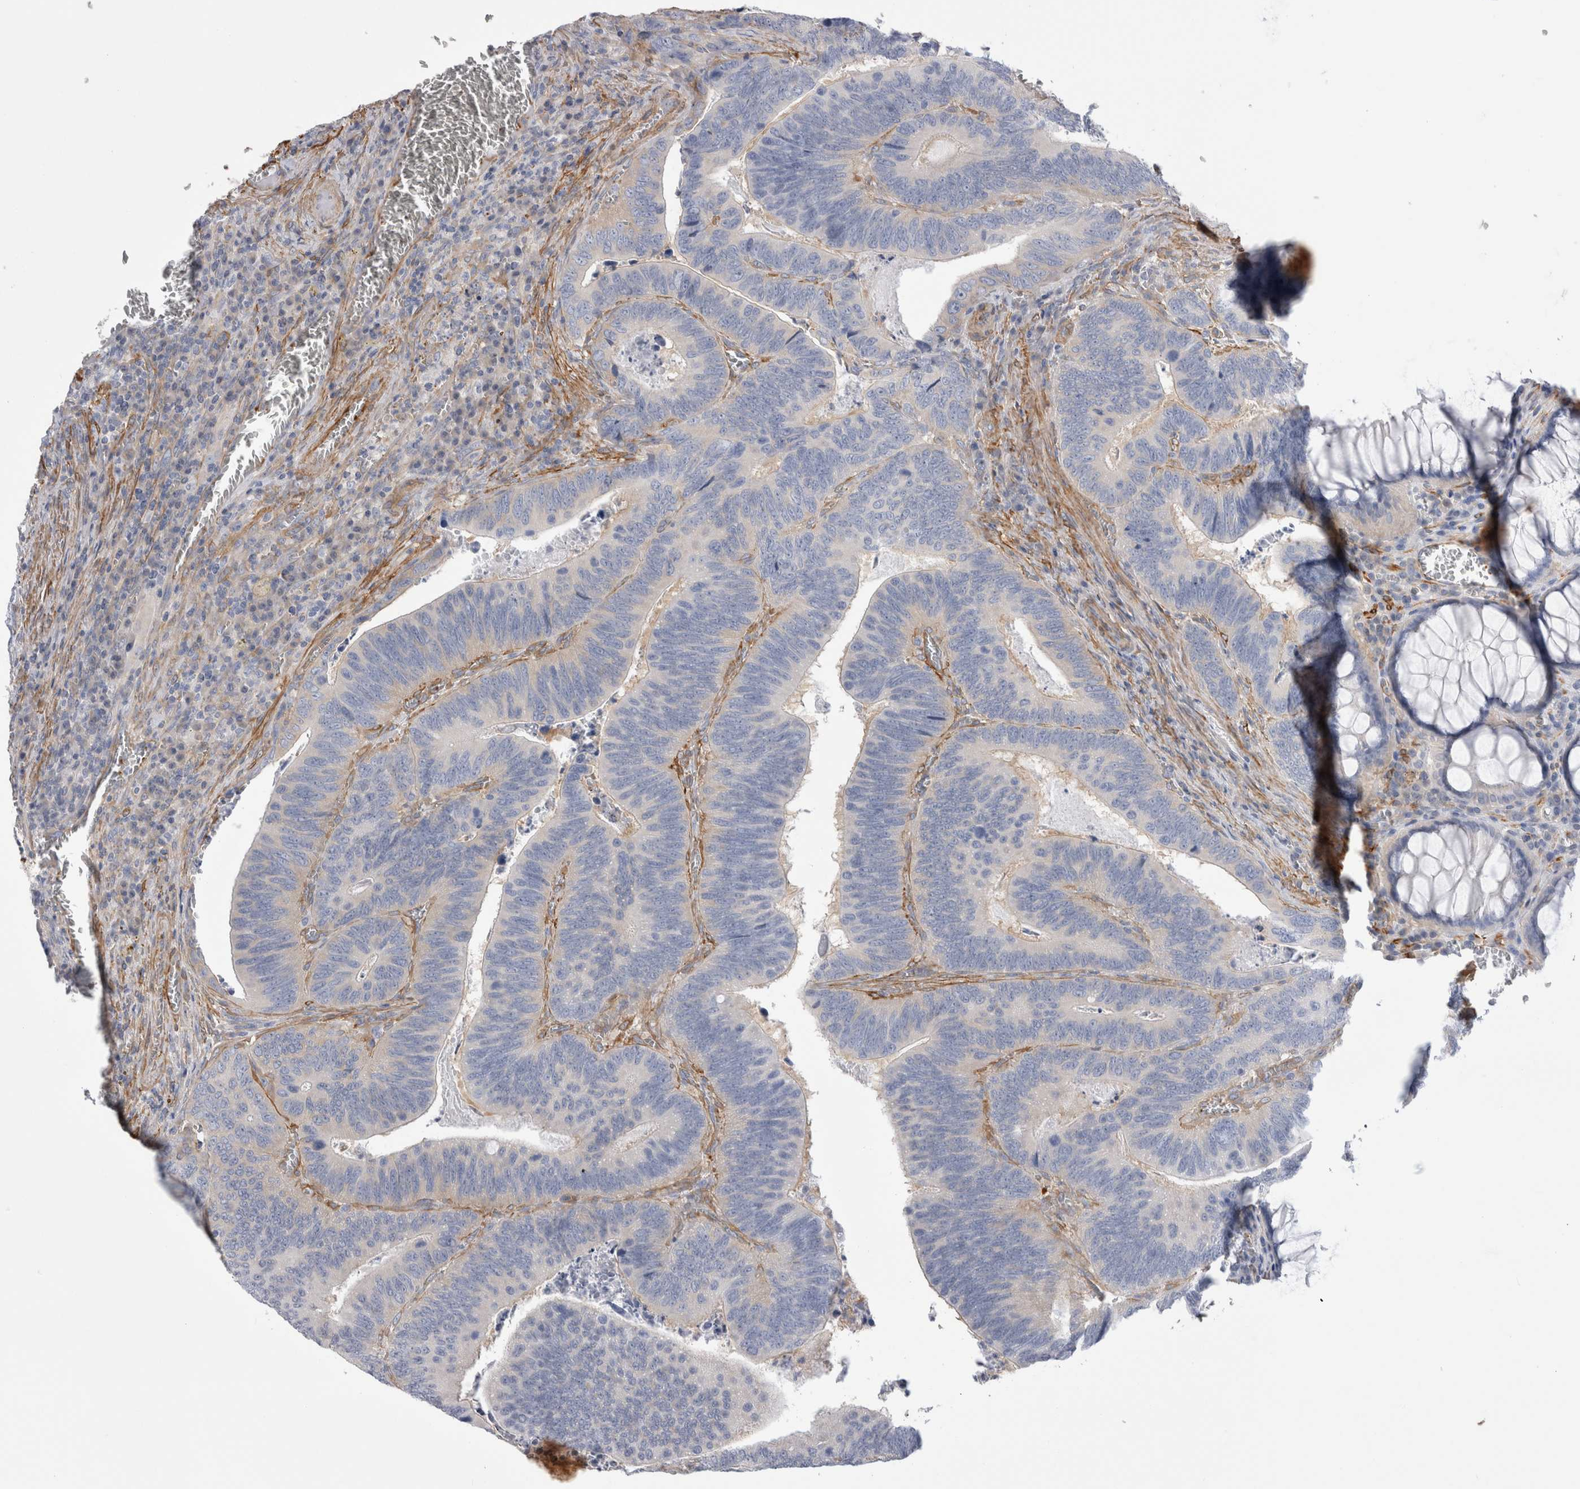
{"staining": {"intensity": "negative", "quantity": "none", "location": "none"}, "tissue": "colorectal cancer", "cell_type": "Tumor cells", "image_type": "cancer", "snomed": [{"axis": "morphology", "description": "Inflammation, NOS"}, {"axis": "morphology", "description": "Adenocarcinoma, NOS"}, {"axis": "topography", "description": "Colon"}], "caption": "Immunohistochemistry photomicrograph of neoplastic tissue: colorectal adenocarcinoma stained with DAB reveals no significant protein expression in tumor cells.", "gene": "EPRS1", "patient": {"sex": "male", "age": 72}}